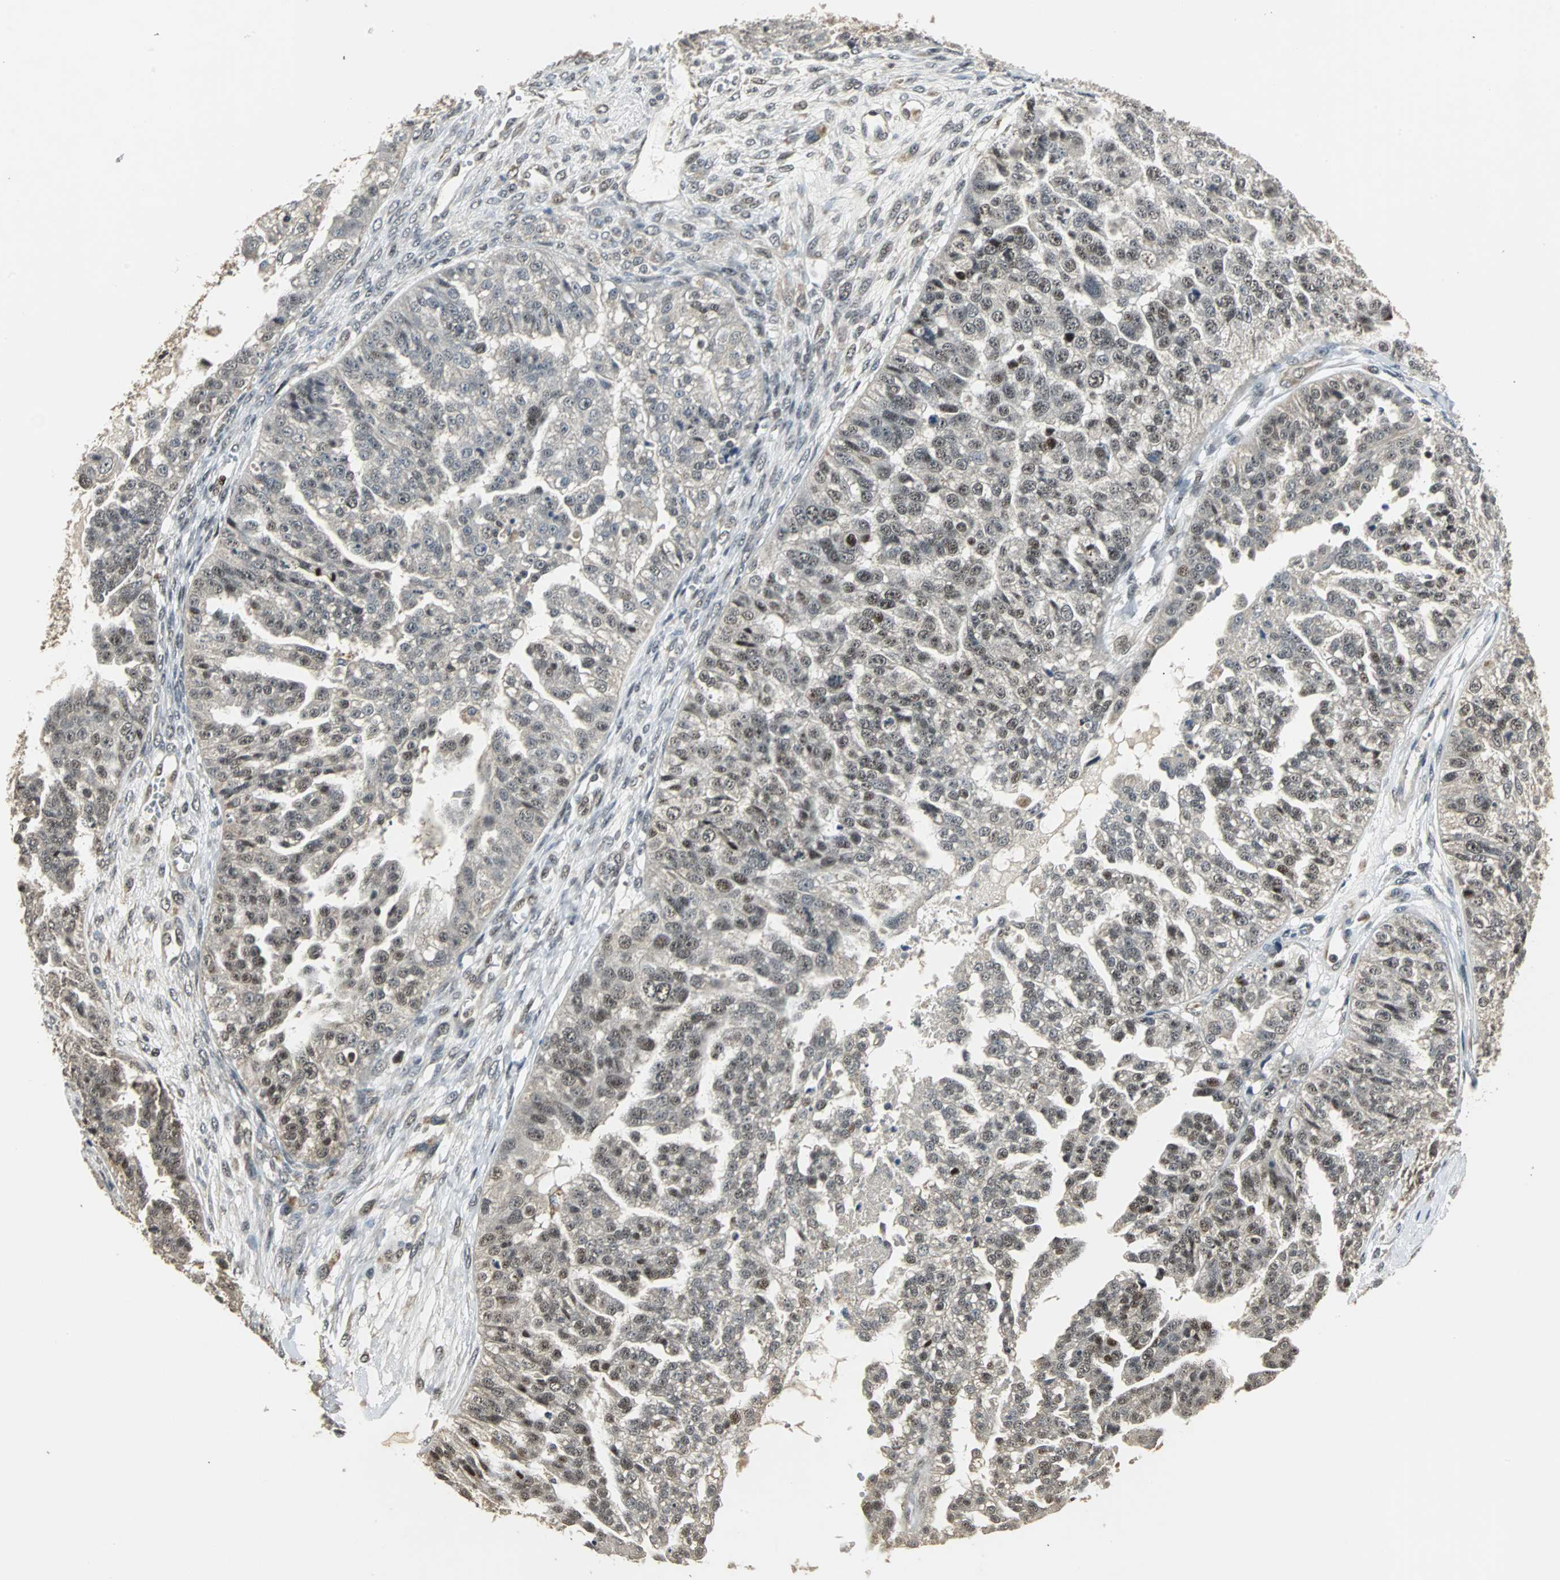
{"staining": {"intensity": "moderate", "quantity": "25%-75%", "location": "nuclear"}, "tissue": "ovarian cancer", "cell_type": "Tumor cells", "image_type": "cancer", "snomed": [{"axis": "morphology", "description": "Carcinoma, NOS"}, {"axis": "topography", "description": "Soft tissue"}, {"axis": "topography", "description": "Ovary"}], "caption": "A high-resolution histopathology image shows IHC staining of carcinoma (ovarian), which reveals moderate nuclear positivity in about 25%-75% of tumor cells. The staining was performed using DAB to visualize the protein expression in brown, while the nuclei were stained in blue with hematoxylin (Magnification: 20x).", "gene": "MED4", "patient": {"sex": "female", "age": 54}}